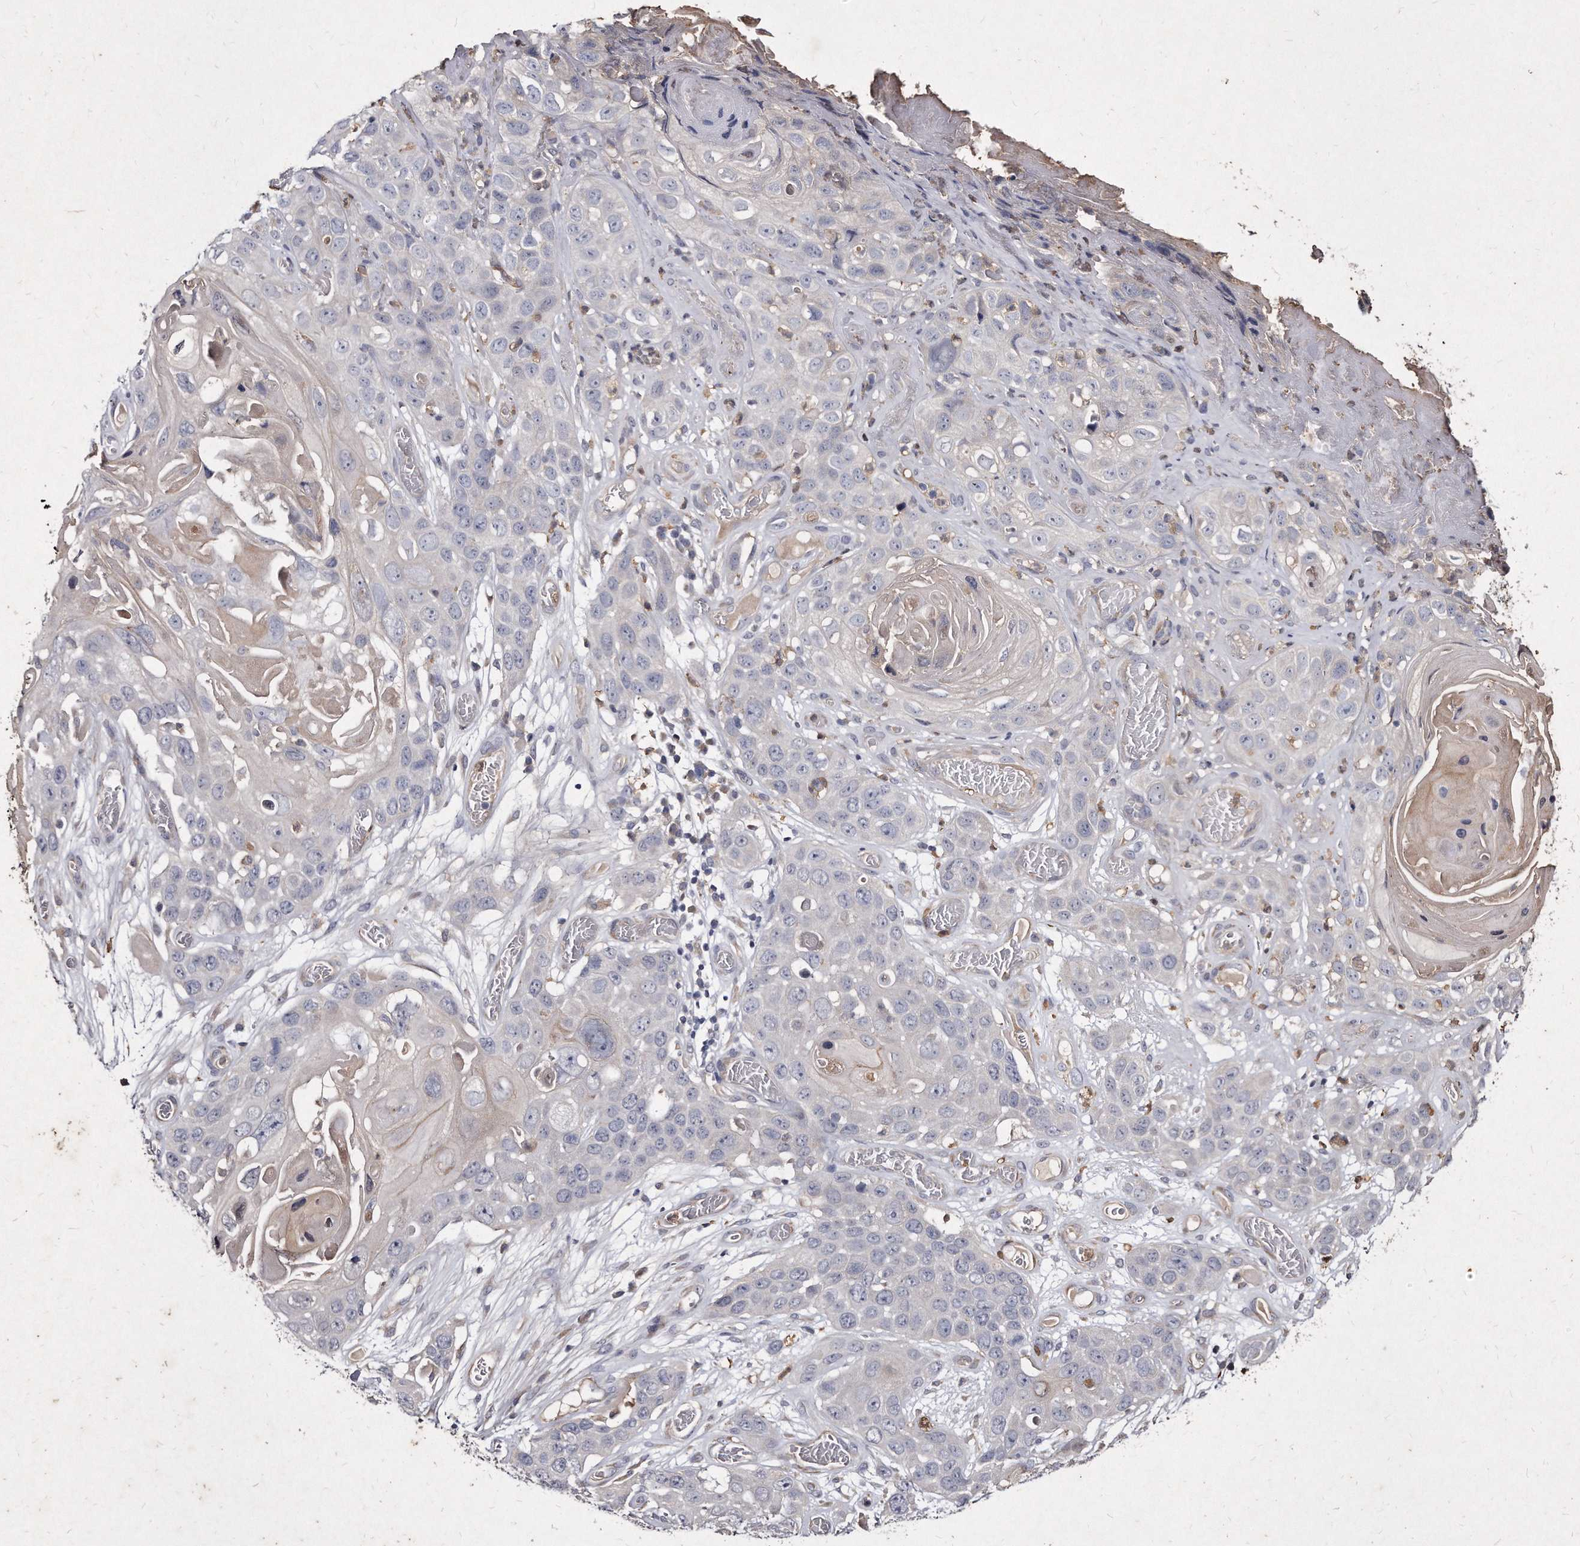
{"staining": {"intensity": "negative", "quantity": "none", "location": "none"}, "tissue": "skin cancer", "cell_type": "Tumor cells", "image_type": "cancer", "snomed": [{"axis": "morphology", "description": "Squamous cell carcinoma, NOS"}, {"axis": "topography", "description": "Skin"}], "caption": "A photomicrograph of human squamous cell carcinoma (skin) is negative for staining in tumor cells. (IHC, brightfield microscopy, high magnification).", "gene": "KLHDC3", "patient": {"sex": "male", "age": 55}}